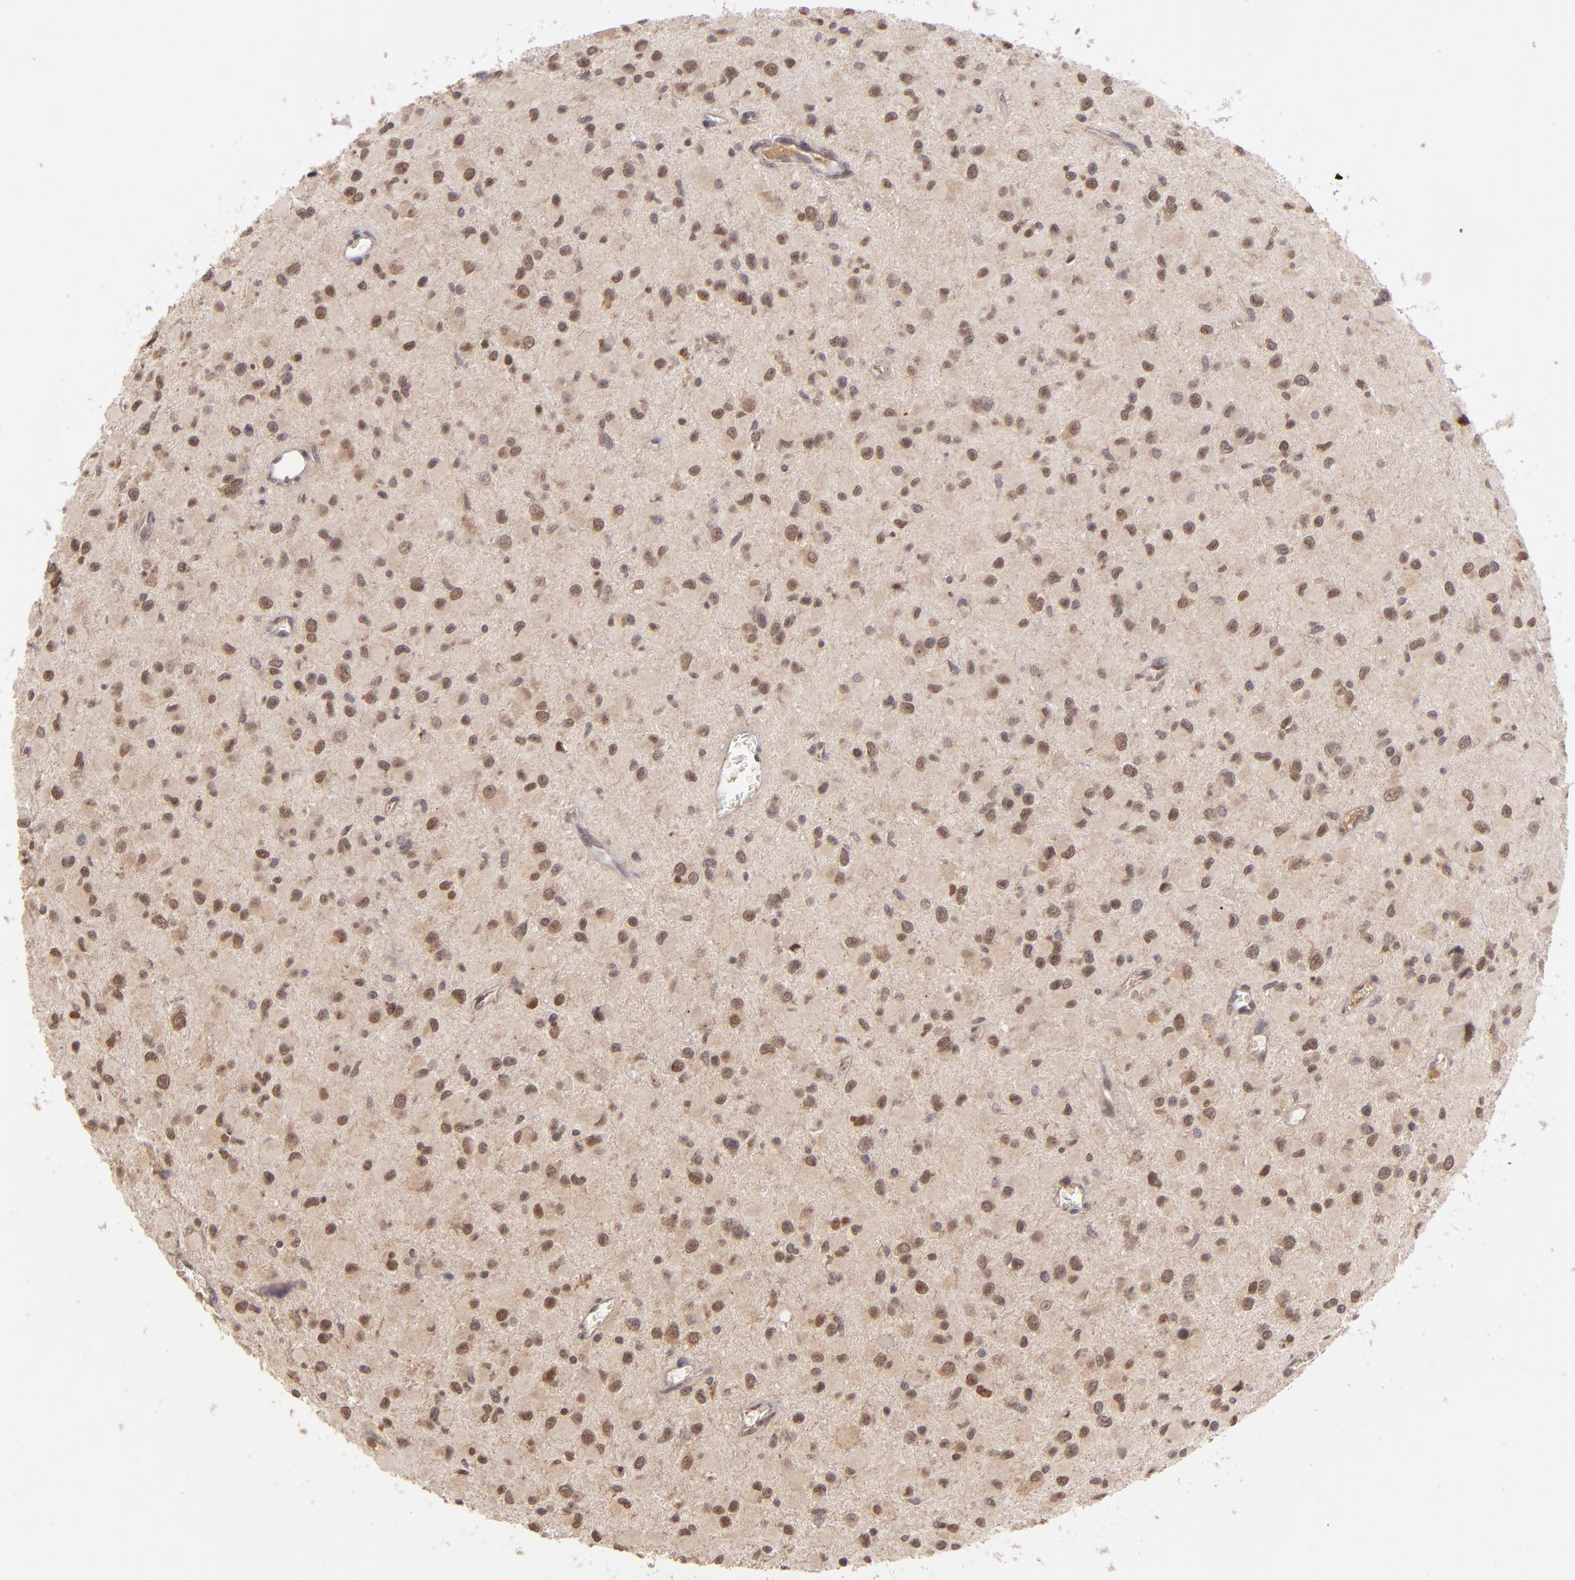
{"staining": {"intensity": "moderate", "quantity": "25%-75%", "location": "nuclear"}, "tissue": "glioma", "cell_type": "Tumor cells", "image_type": "cancer", "snomed": [{"axis": "morphology", "description": "Glioma, malignant, Low grade"}, {"axis": "topography", "description": "Brain"}], "caption": "Human glioma stained with a protein marker shows moderate staining in tumor cells.", "gene": "ABHD12B", "patient": {"sex": "male", "age": 42}}